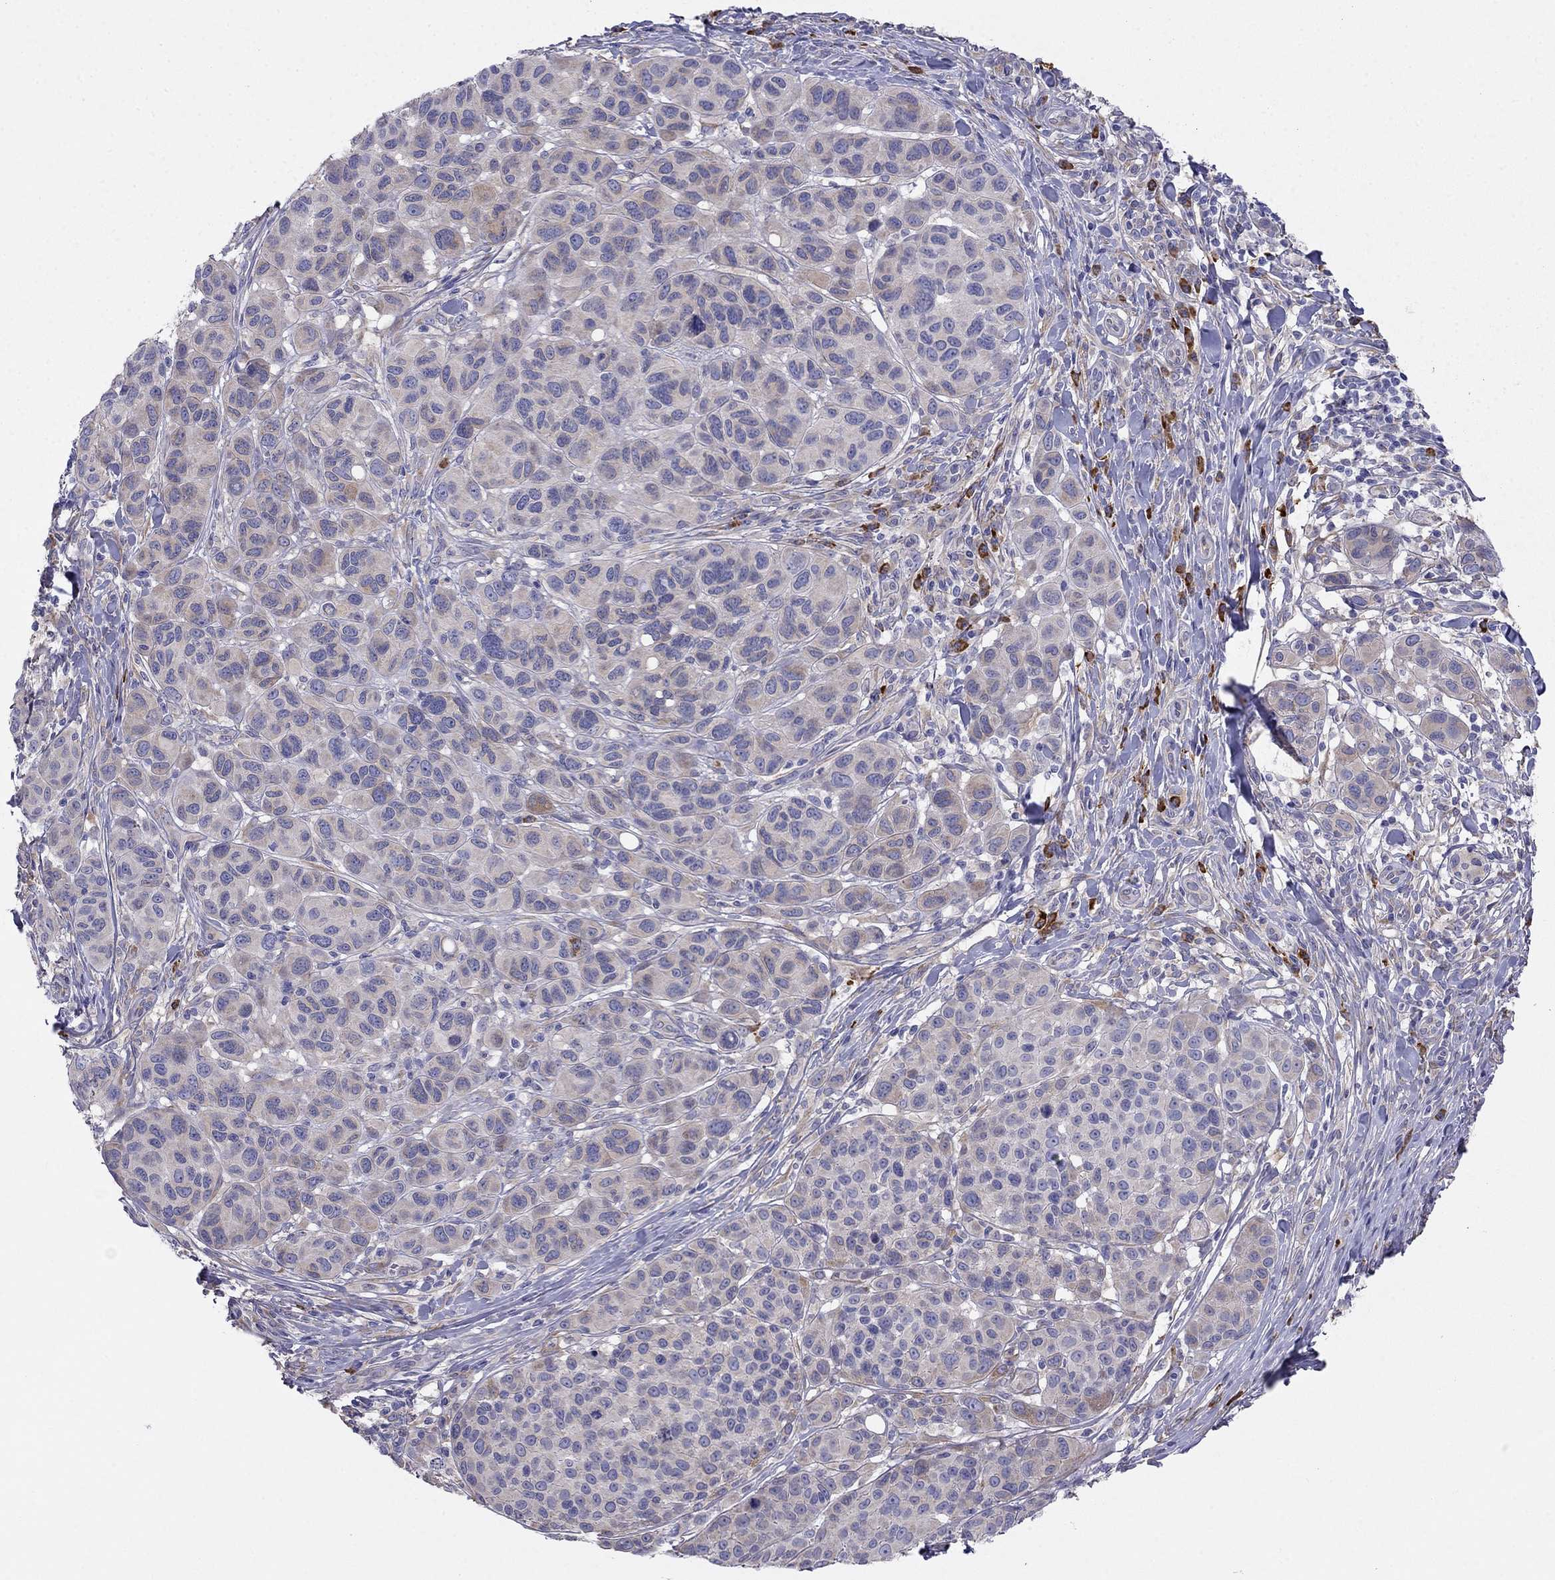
{"staining": {"intensity": "weak", "quantity": "<25%", "location": "cytoplasmic/membranous"}, "tissue": "melanoma", "cell_type": "Tumor cells", "image_type": "cancer", "snomed": [{"axis": "morphology", "description": "Malignant melanoma, NOS"}, {"axis": "topography", "description": "Skin"}], "caption": "Immunohistochemistry of malignant melanoma reveals no positivity in tumor cells. (Stains: DAB (3,3'-diaminobenzidine) immunohistochemistry (IHC) with hematoxylin counter stain, Microscopy: brightfield microscopy at high magnification).", "gene": "LONRF2", "patient": {"sex": "male", "age": 79}}